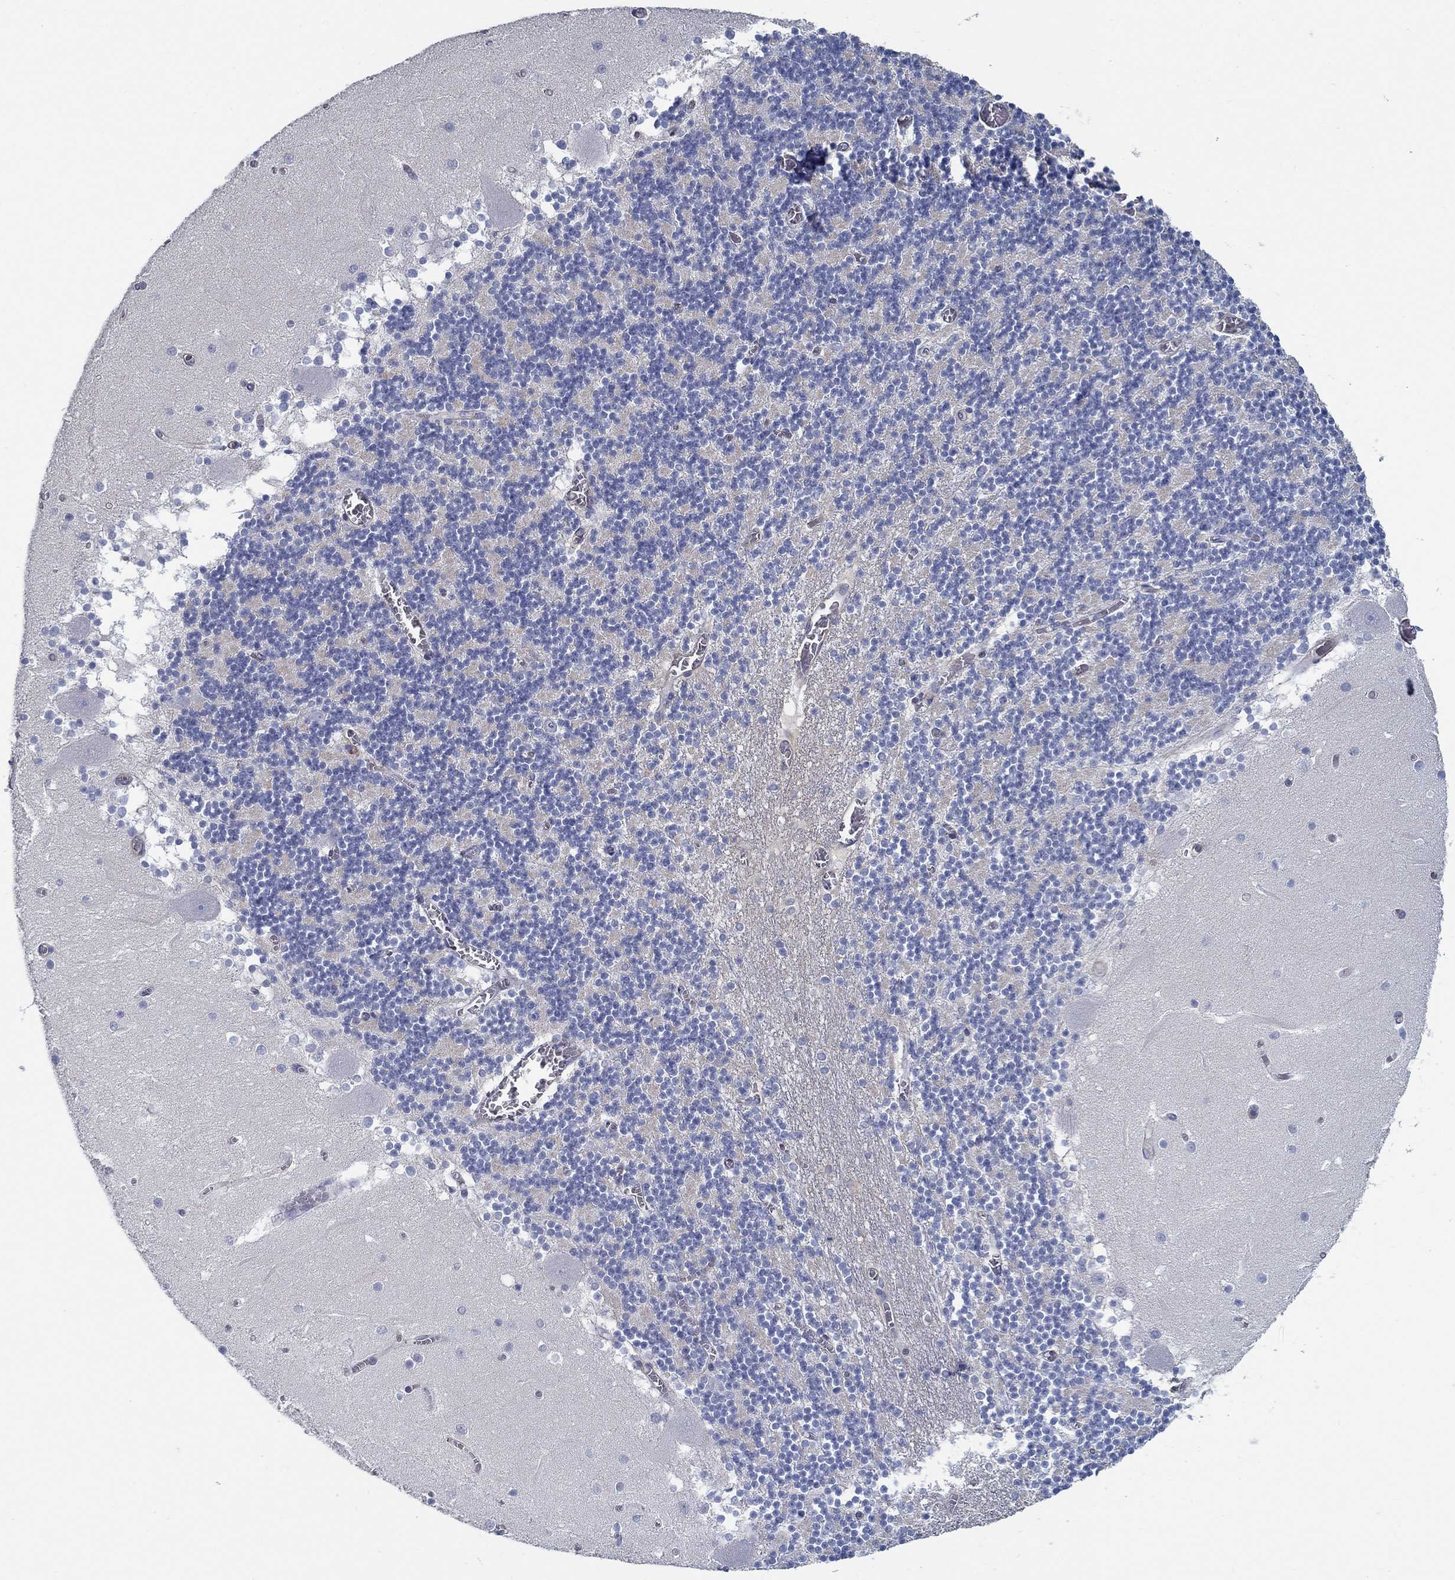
{"staining": {"intensity": "negative", "quantity": "none", "location": "none"}, "tissue": "cerebellum", "cell_type": "Cells in granular layer", "image_type": "normal", "snomed": [{"axis": "morphology", "description": "Normal tissue, NOS"}, {"axis": "topography", "description": "Cerebellum"}], "caption": "DAB (3,3'-diaminobenzidine) immunohistochemical staining of normal cerebellum displays no significant positivity in cells in granular layer.", "gene": "BBOF1", "patient": {"sex": "female", "age": 28}}